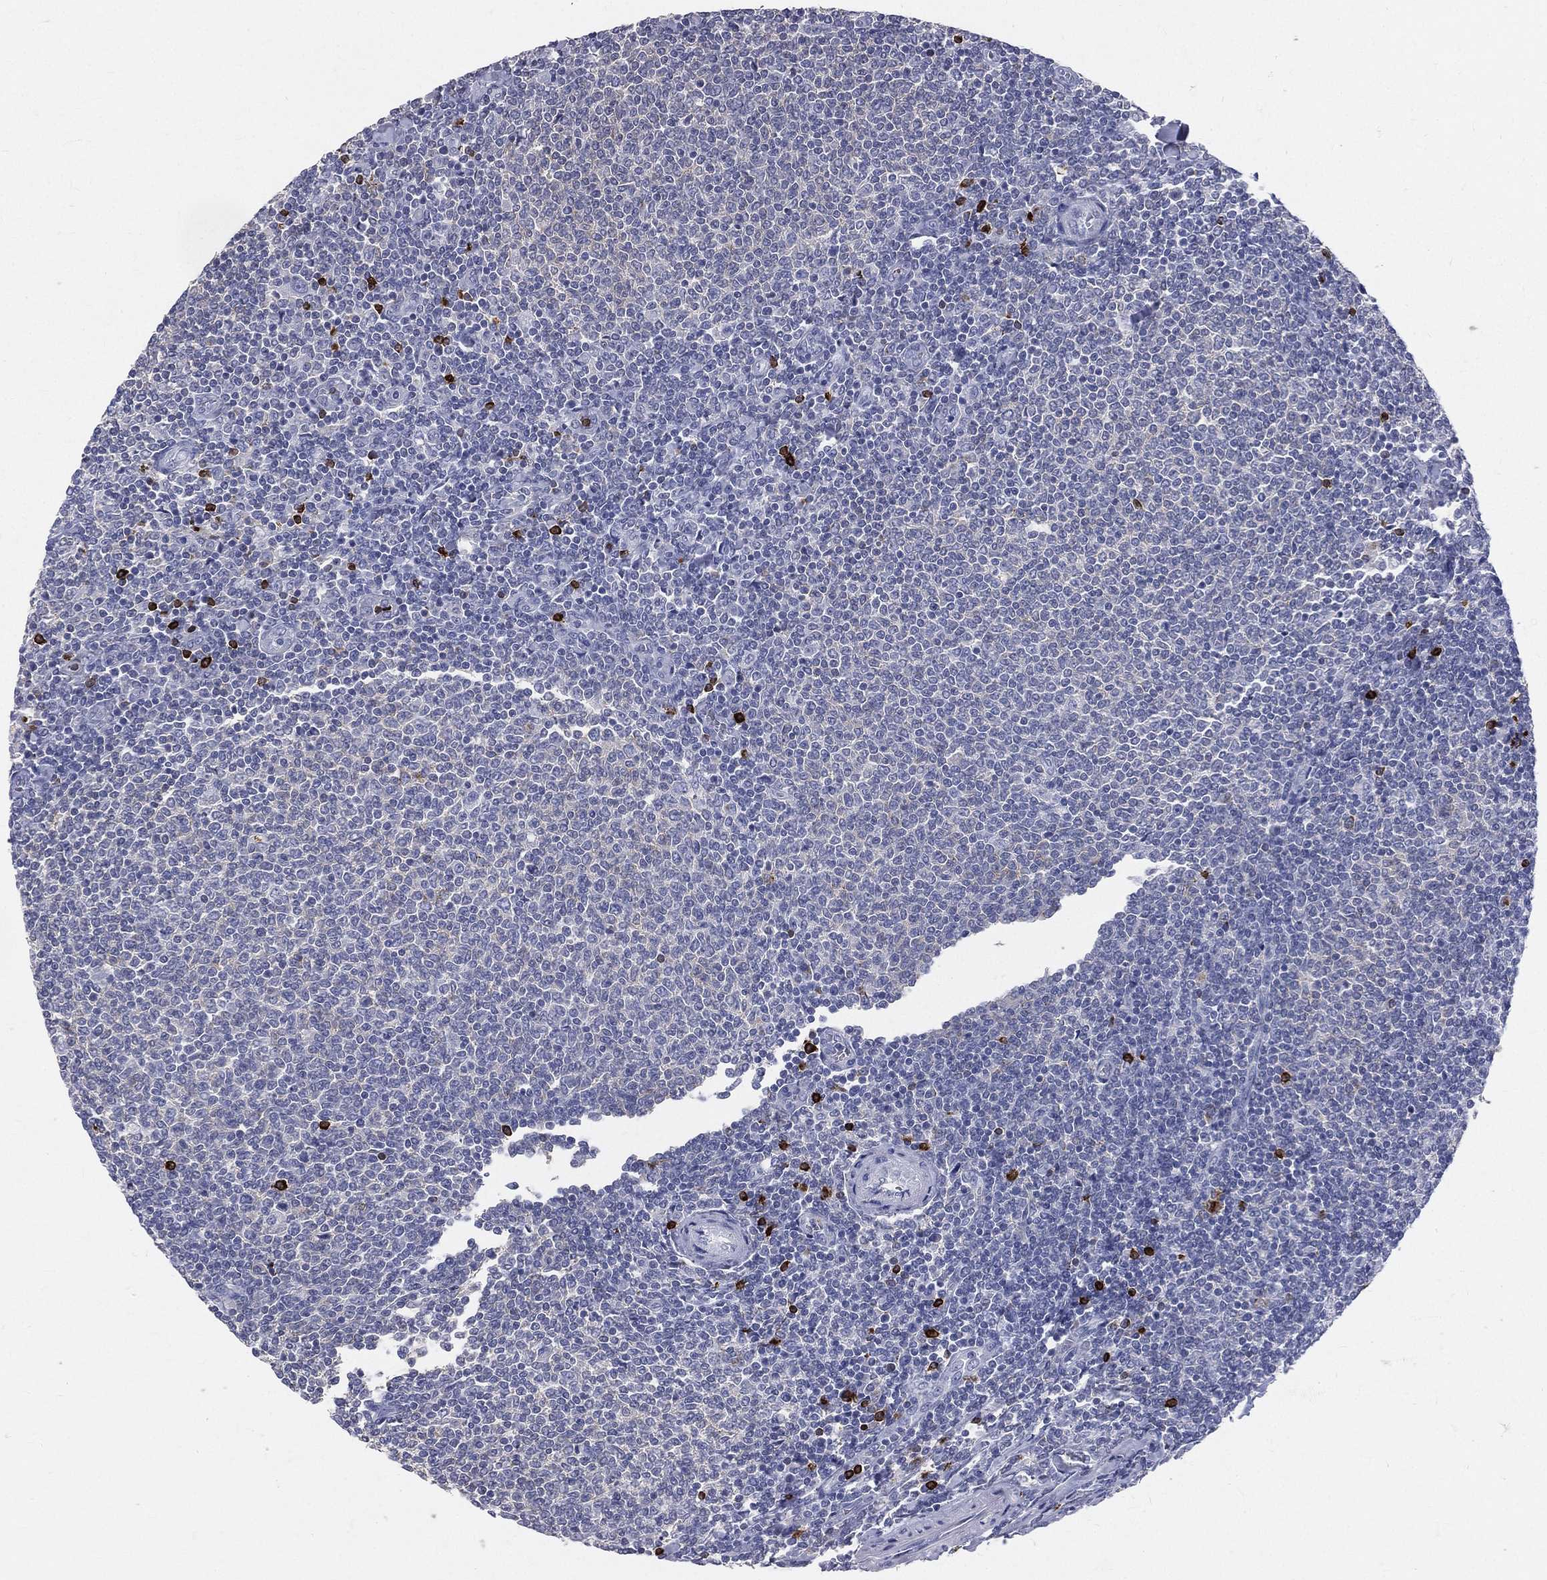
{"staining": {"intensity": "negative", "quantity": "none", "location": "none"}, "tissue": "lymphoma", "cell_type": "Tumor cells", "image_type": "cancer", "snomed": [{"axis": "morphology", "description": "Malignant lymphoma, non-Hodgkin's type, Low grade"}, {"axis": "topography", "description": "Lymph node"}], "caption": "There is no significant positivity in tumor cells of low-grade malignant lymphoma, non-Hodgkin's type.", "gene": "CTSW", "patient": {"sex": "male", "age": 52}}